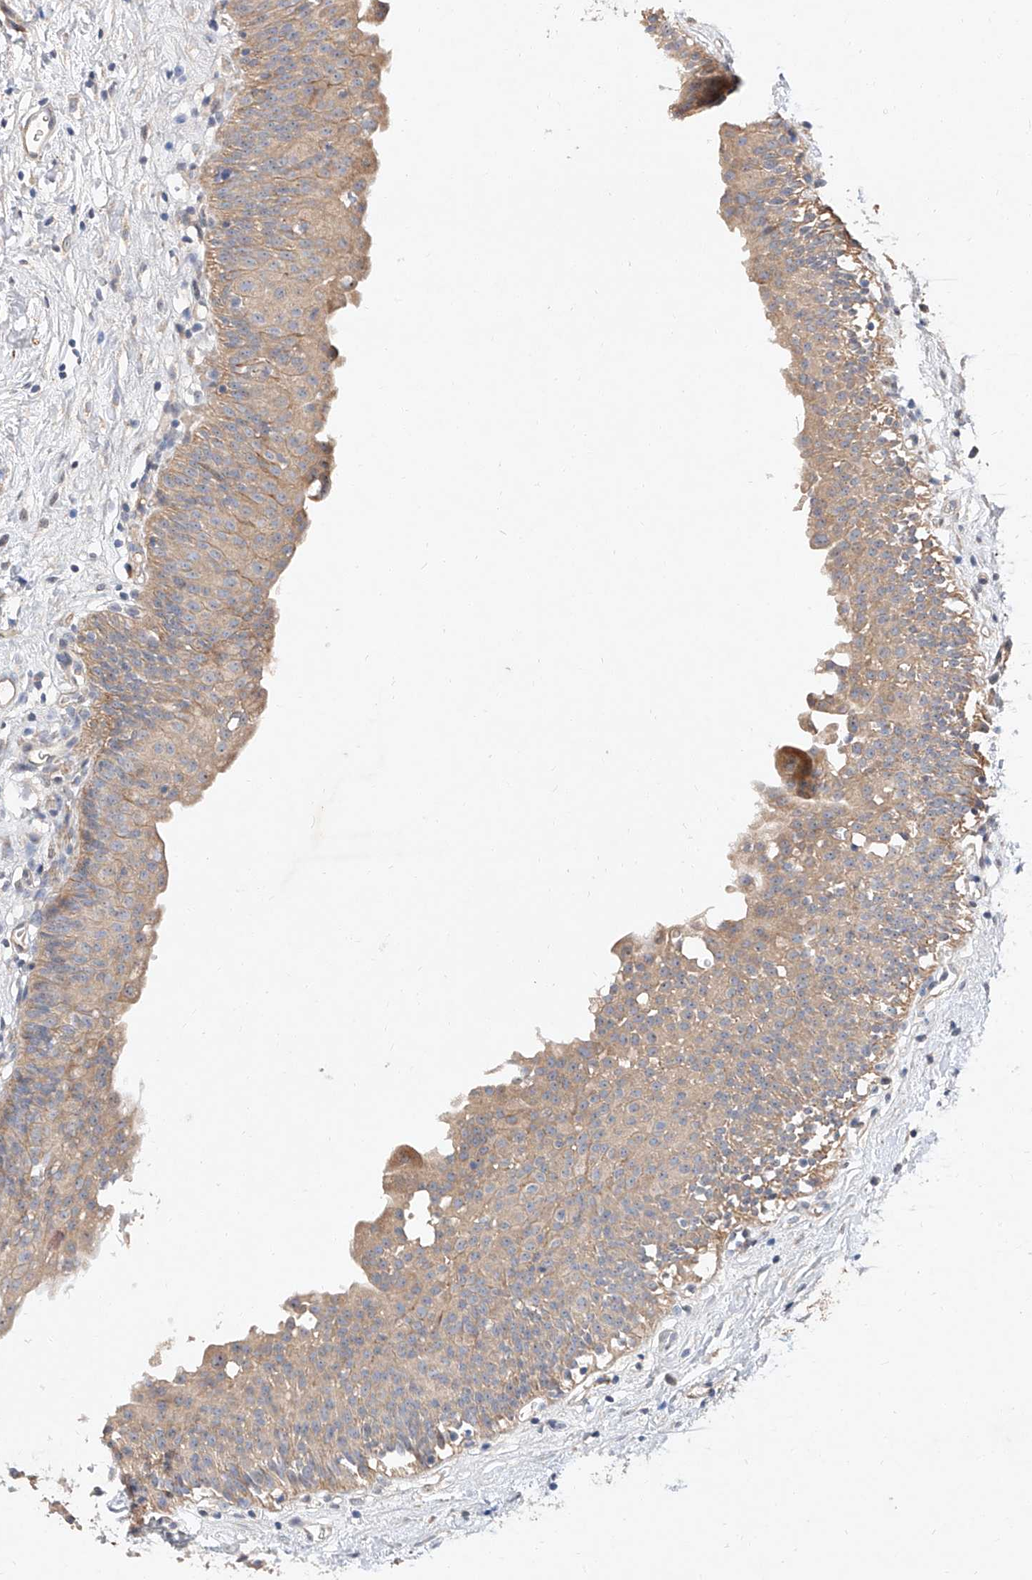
{"staining": {"intensity": "moderate", "quantity": ">75%", "location": "cytoplasmic/membranous"}, "tissue": "urinary bladder", "cell_type": "Urothelial cells", "image_type": "normal", "snomed": [{"axis": "morphology", "description": "Normal tissue, NOS"}, {"axis": "topography", "description": "Urinary bladder"}], "caption": "DAB immunohistochemical staining of benign urinary bladder displays moderate cytoplasmic/membranous protein expression in approximately >75% of urothelial cells. The staining was performed using DAB (3,3'-diaminobenzidine) to visualize the protein expression in brown, while the nuclei were stained in blue with hematoxylin (Magnification: 20x).", "gene": "DIRAS3", "patient": {"sex": "male", "age": 51}}